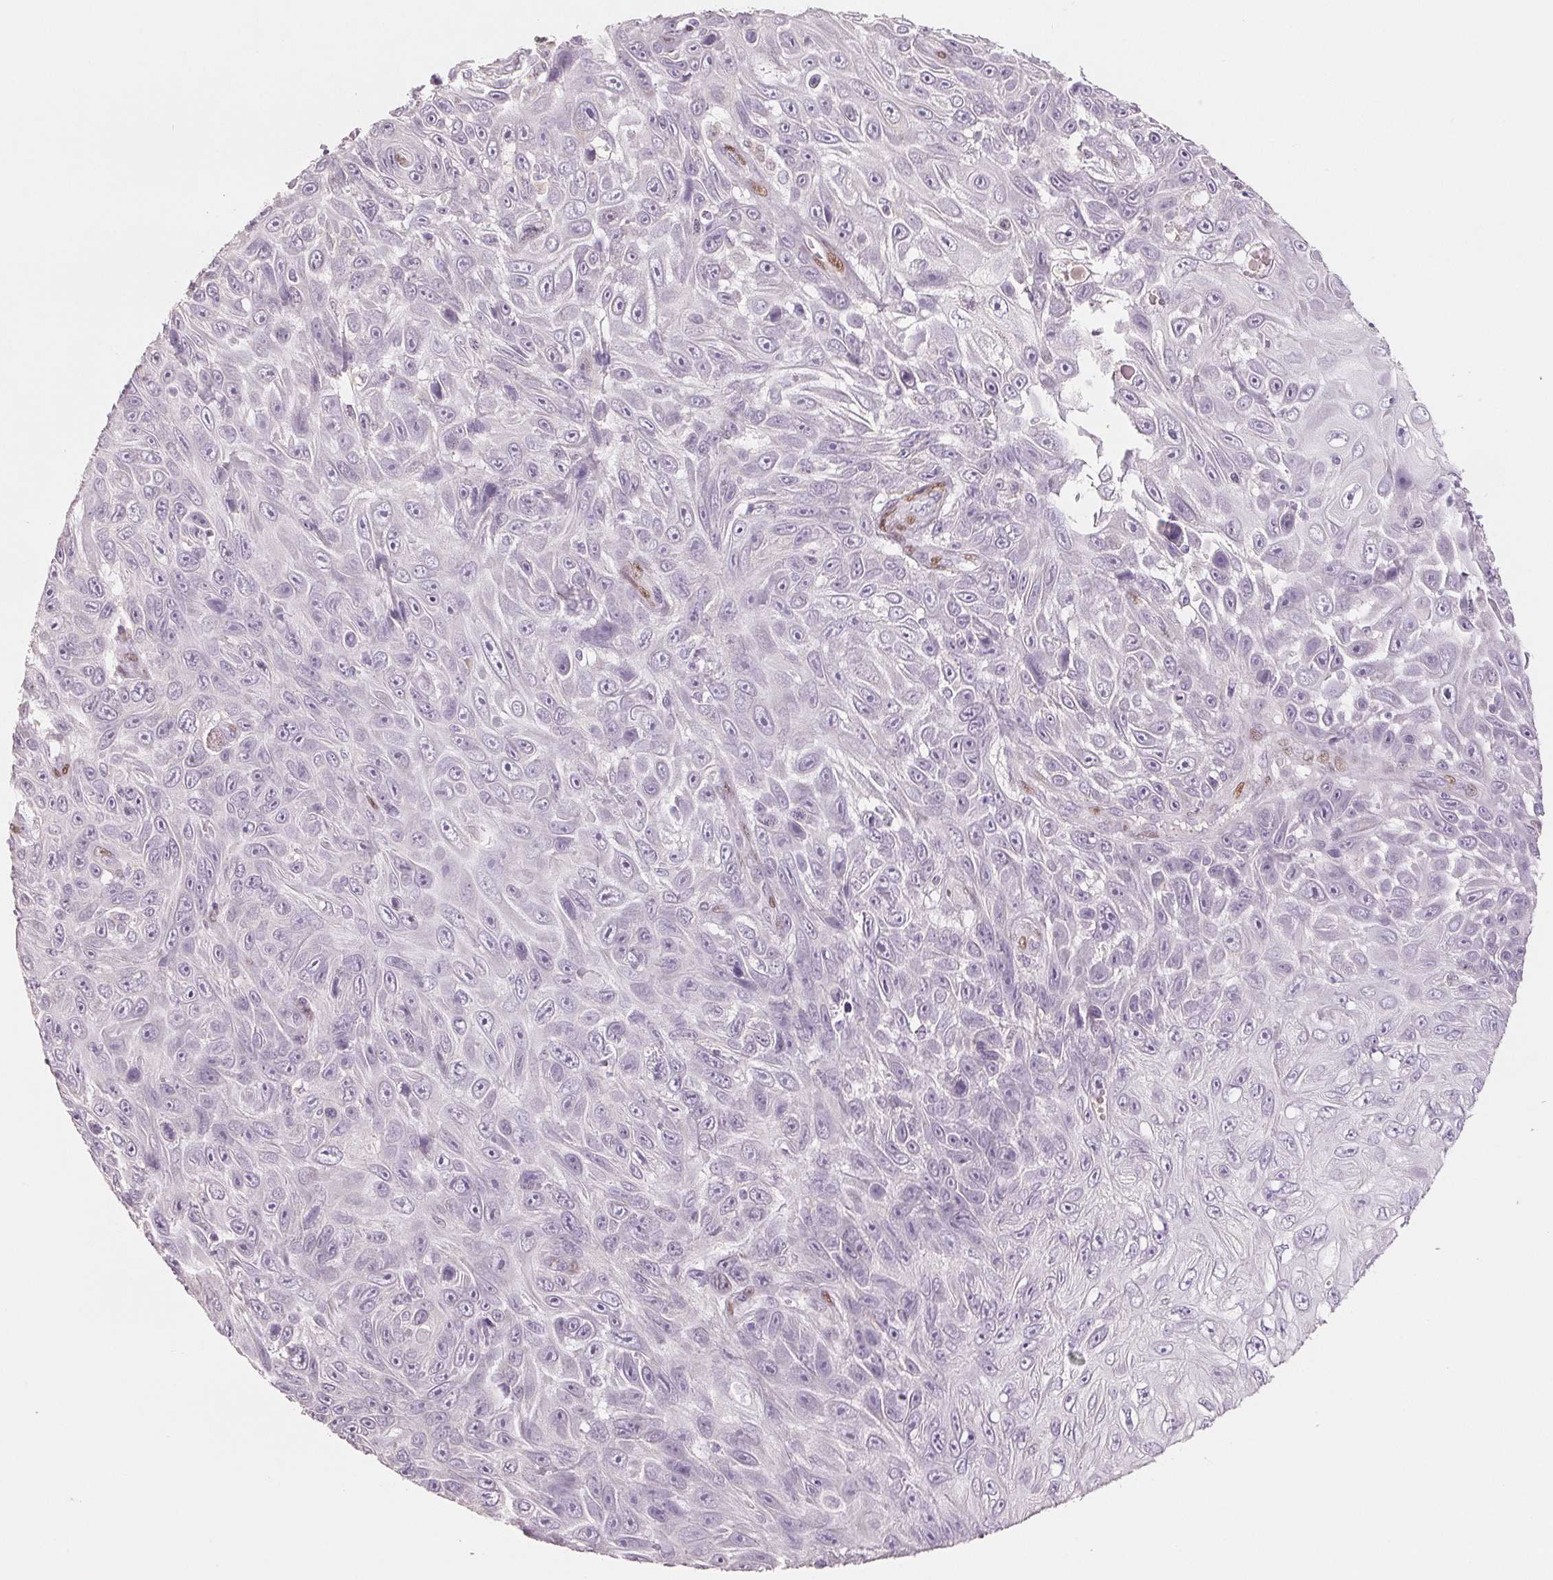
{"staining": {"intensity": "negative", "quantity": "none", "location": "none"}, "tissue": "skin cancer", "cell_type": "Tumor cells", "image_type": "cancer", "snomed": [{"axis": "morphology", "description": "Squamous cell carcinoma, NOS"}, {"axis": "topography", "description": "Skin"}], "caption": "DAB immunohistochemical staining of human squamous cell carcinoma (skin) displays no significant staining in tumor cells. (Brightfield microscopy of DAB IHC at high magnification).", "gene": "SMARCD3", "patient": {"sex": "male", "age": 82}}